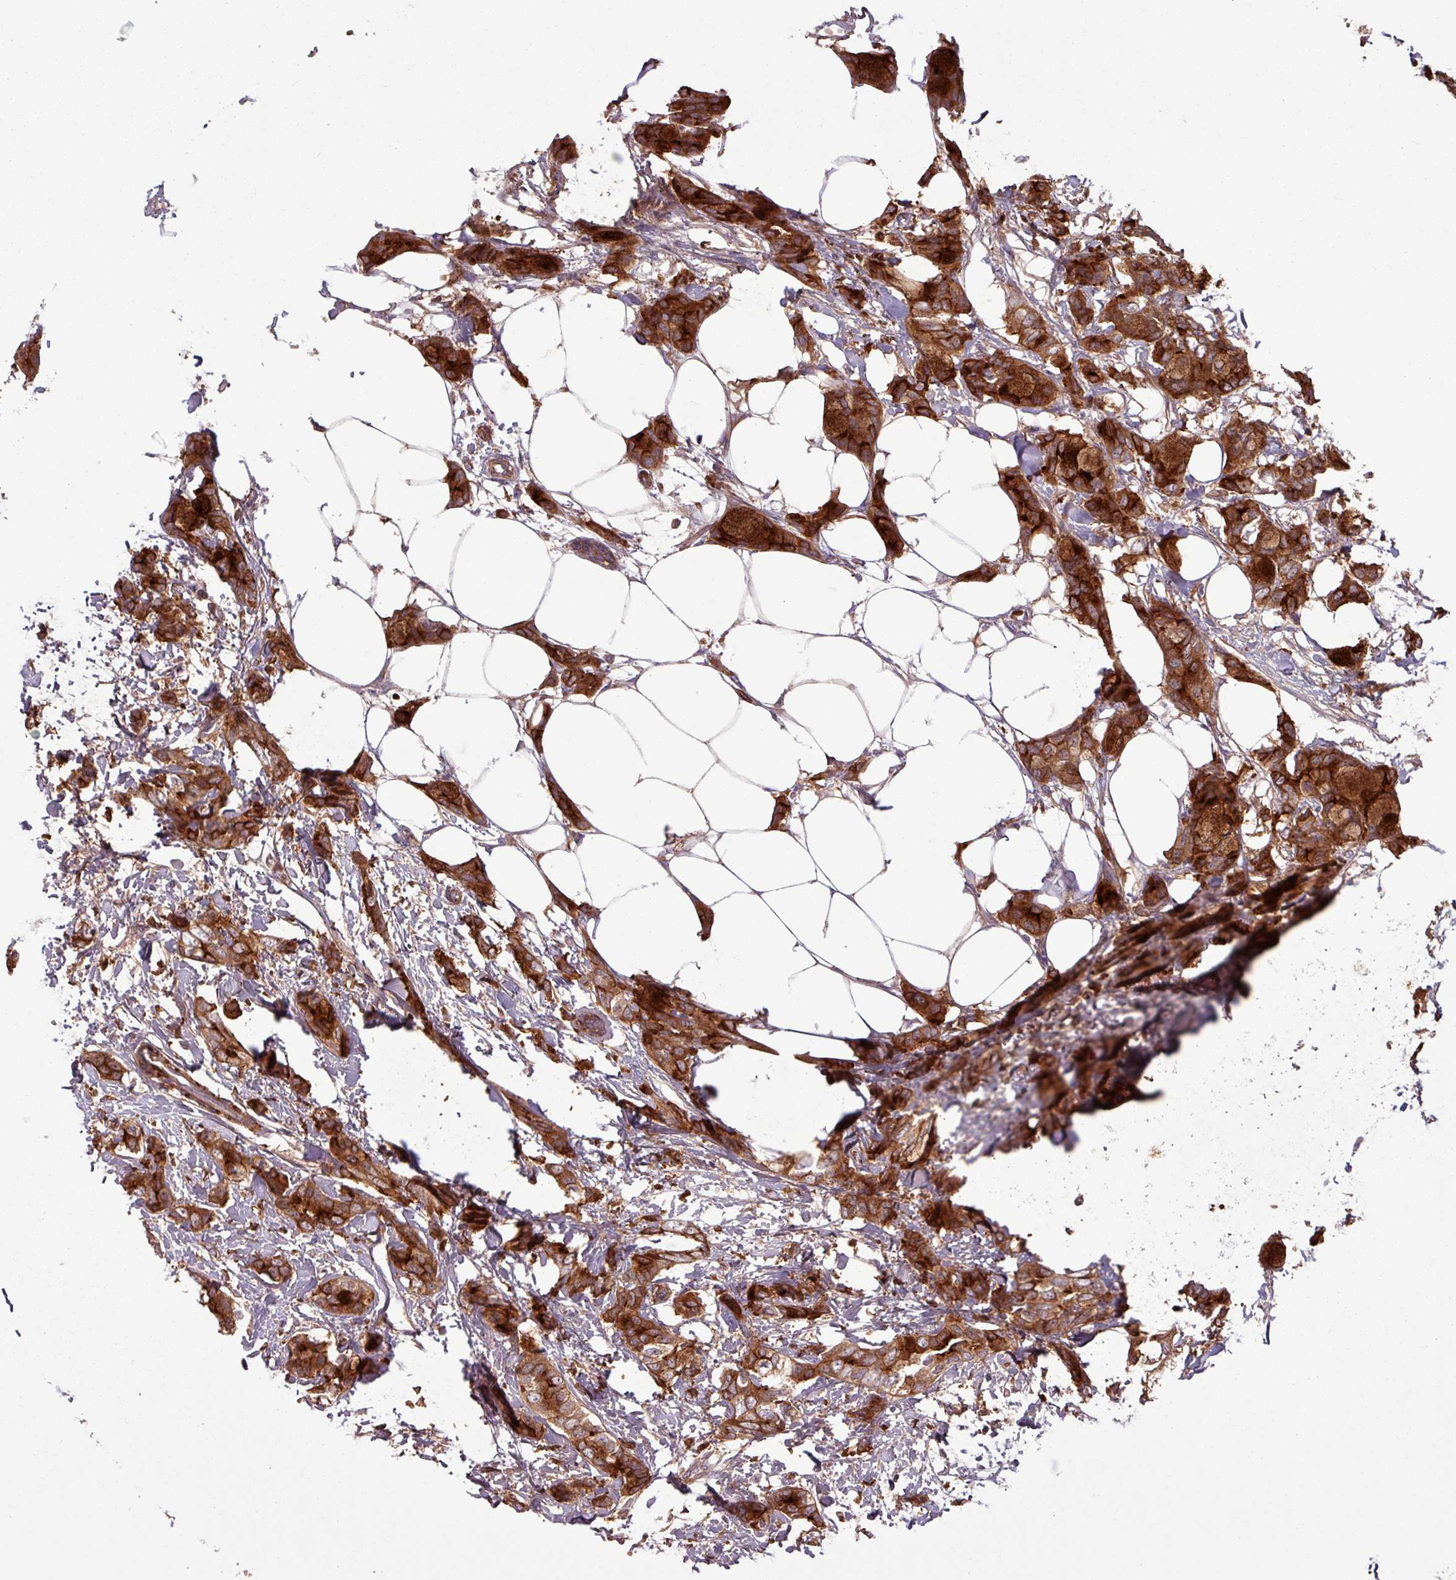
{"staining": {"intensity": "strong", "quantity": ">75%", "location": "cytoplasmic/membranous"}, "tissue": "breast cancer", "cell_type": "Tumor cells", "image_type": "cancer", "snomed": [{"axis": "morphology", "description": "Duct carcinoma"}, {"axis": "topography", "description": "Breast"}], "caption": "The photomicrograph shows staining of infiltrating ductal carcinoma (breast), revealing strong cytoplasmic/membranous protein staining (brown color) within tumor cells.", "gene": "C4B", "patient": {"sex": "female", "age": 73}}